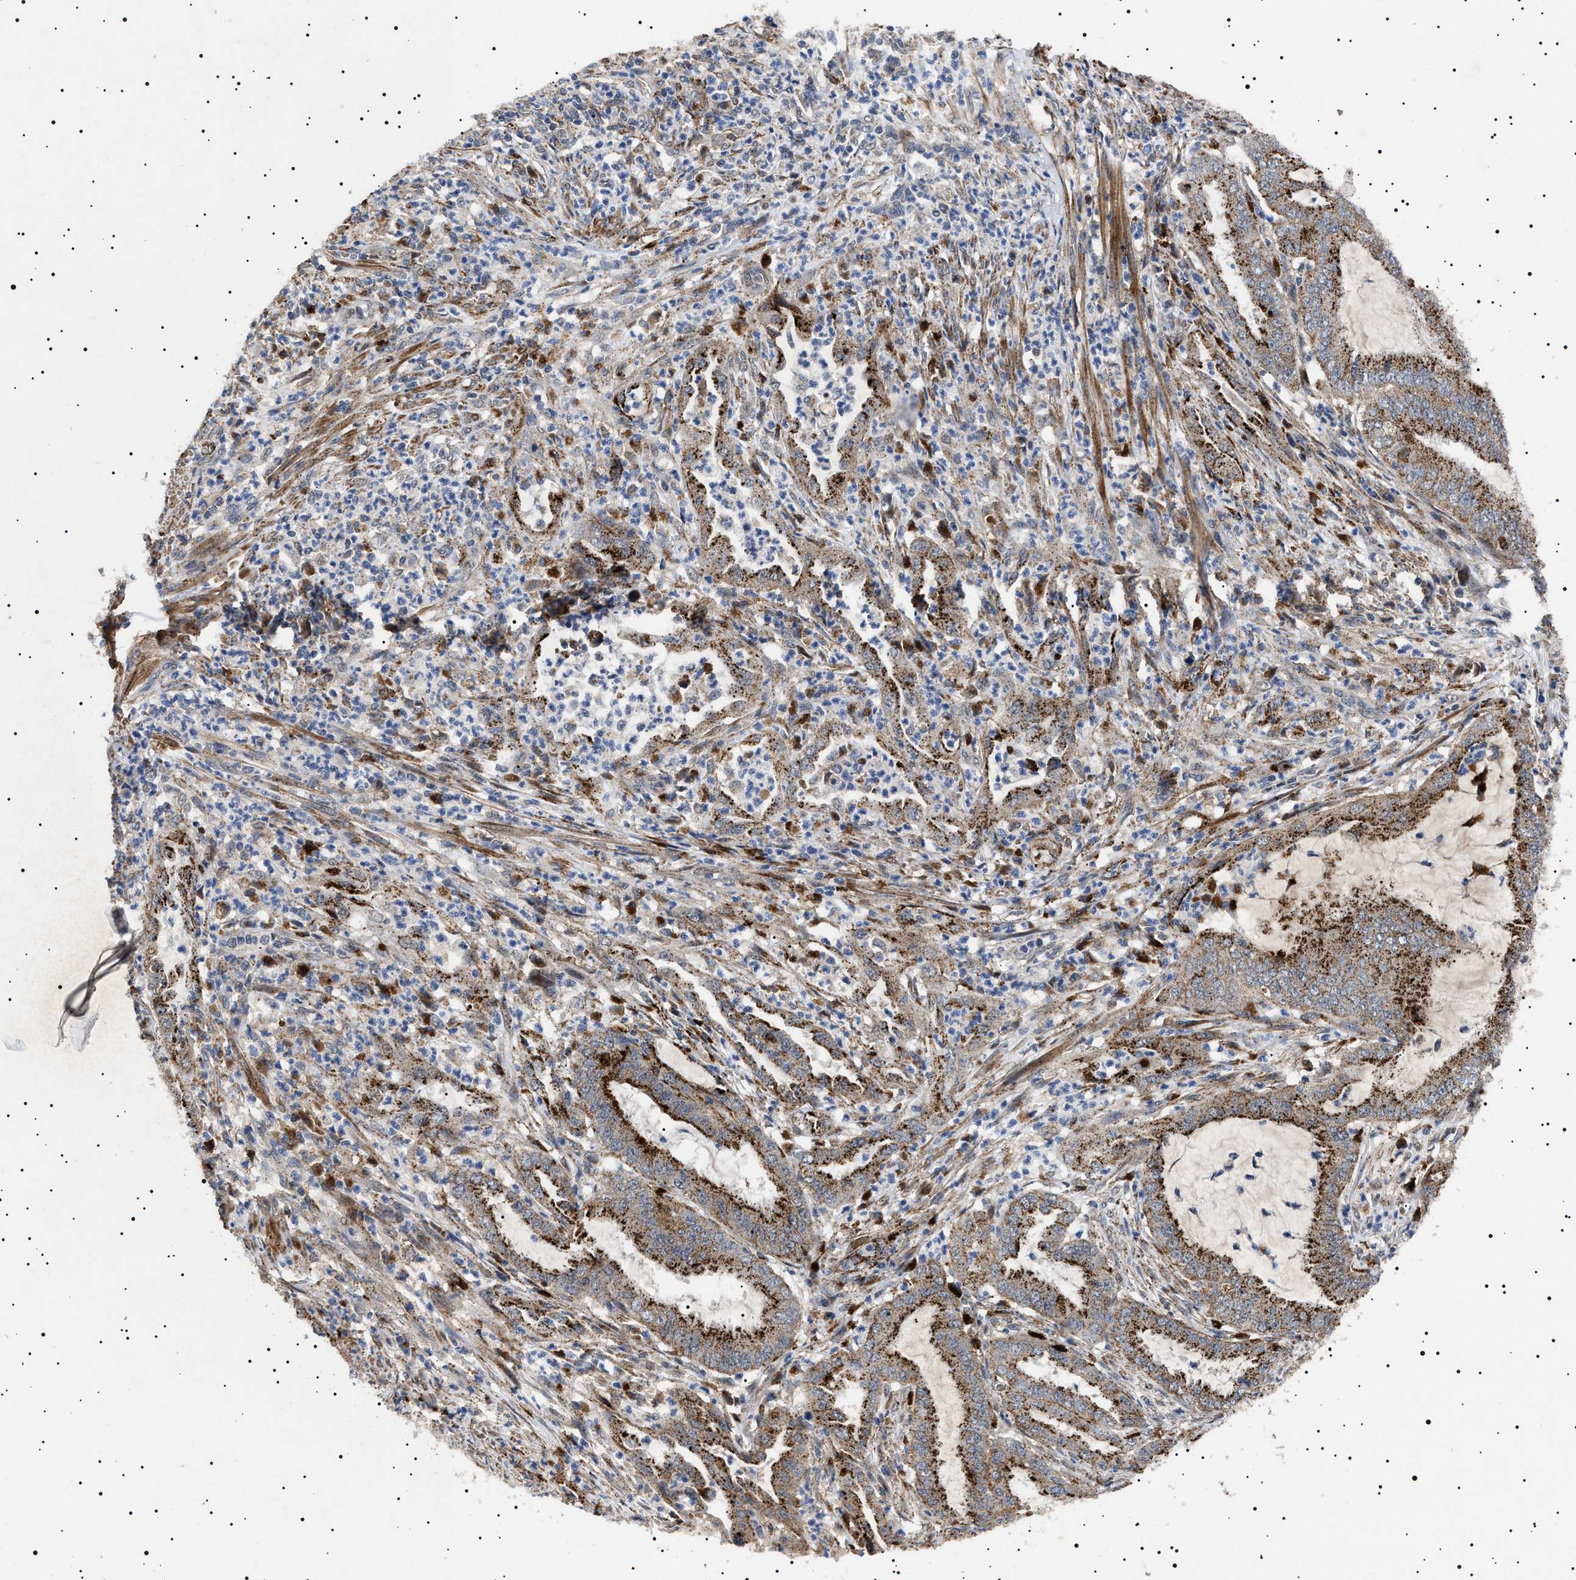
{"staining": {"intensity": "strong", "quantity": "25%-75%", "location": "cytoplasmic/membranous"}, "tissue": "endometrial cancer", "cell_type": "Tumor cells", "image_type": "cancer", "snomed": [{"axis": "morphology", "description": "Adenocarcinoma, NOS"}, {"axis": "topography", "description": "Endometrium"}], "caption": "Immunohistochemical staining of human endometrial cancer (adenocarcinoma) demonstrates high levels of strong cytoplasmic/membranous expression in approximately 25%-75% of tumor cells.", "gene": "RAB34", "patient": {"sex": "female", "age": 51}}